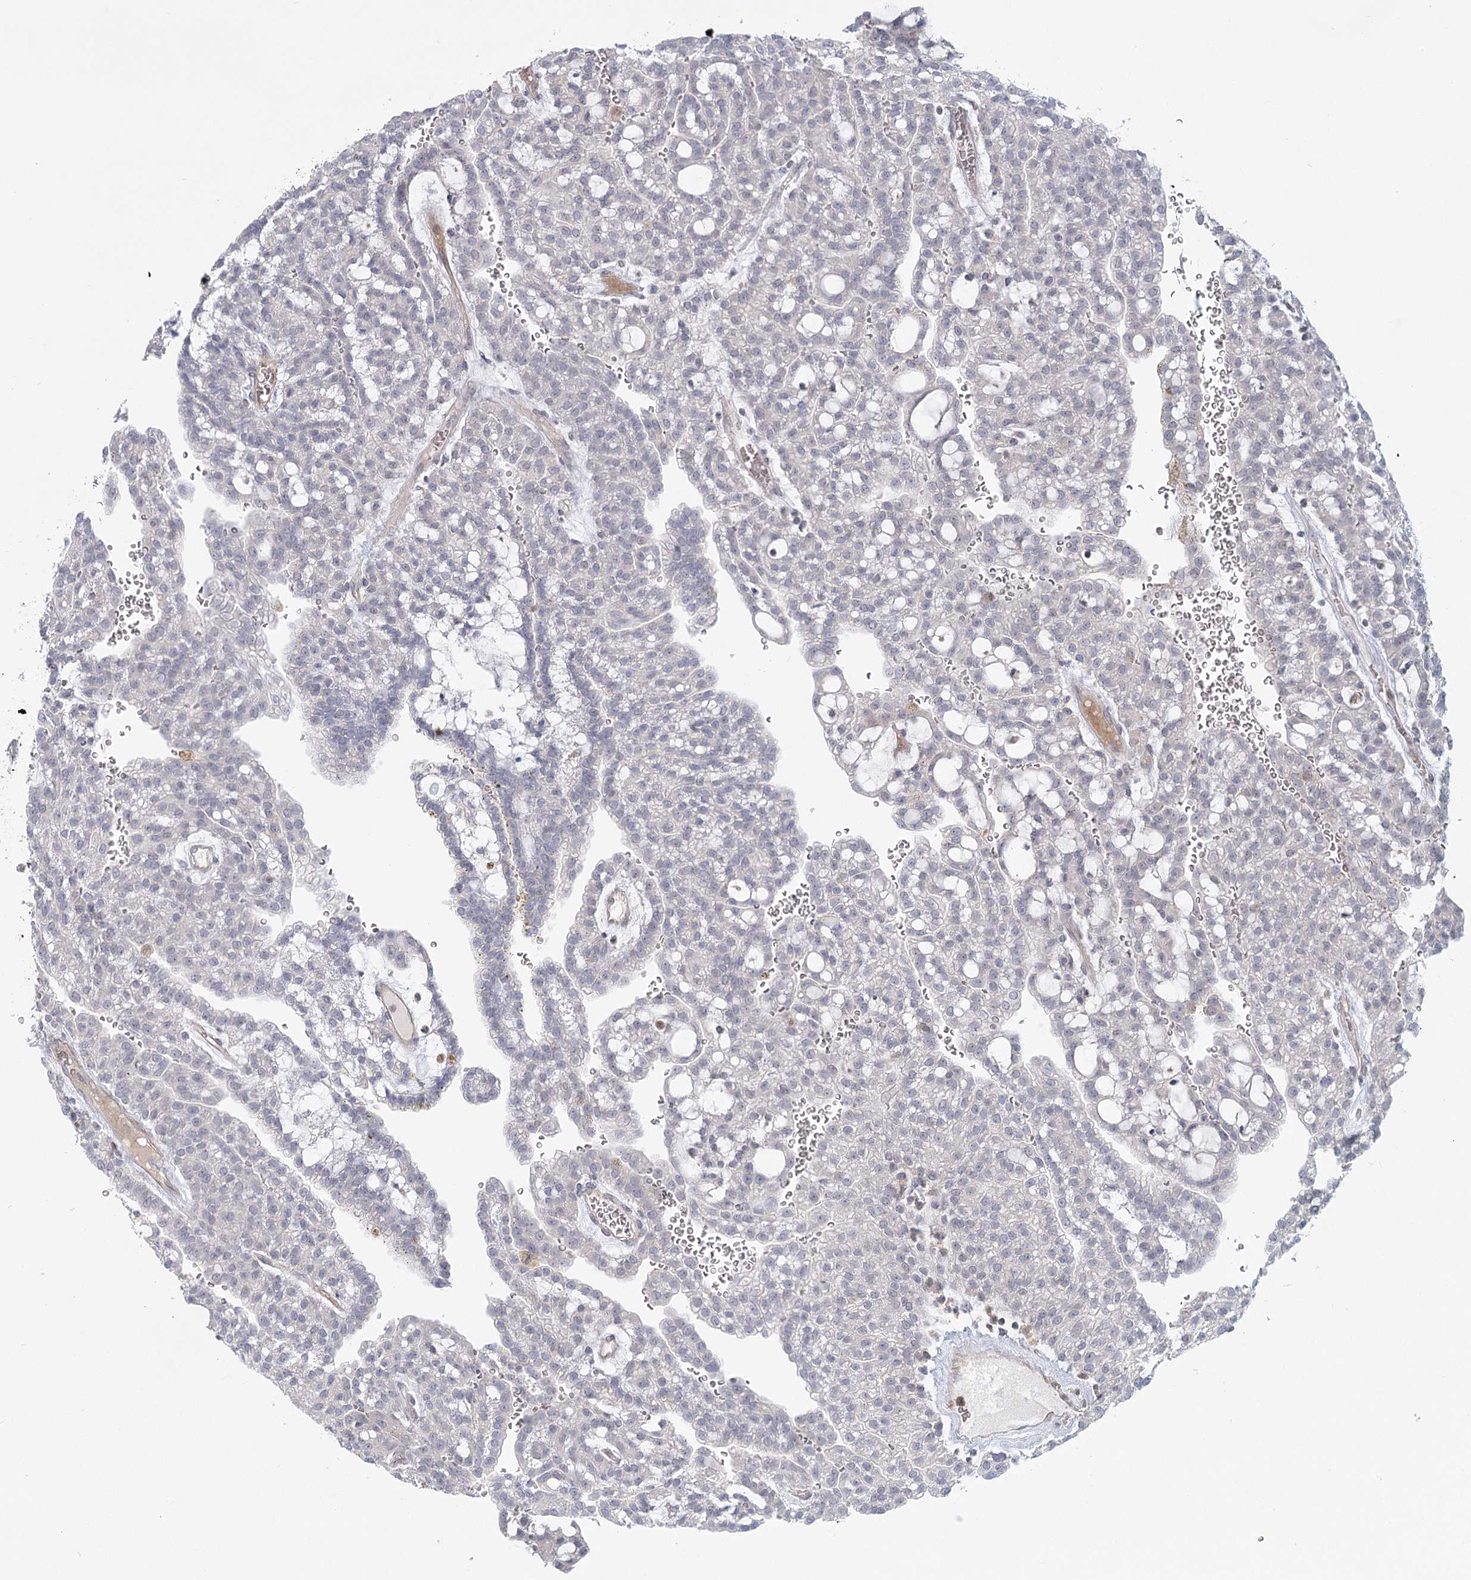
{"staining": {"intensity": "negative", "quantity": "none", "location": "none"}, "tissue": "renal cancer", "cell_type": "Tumor cells", "image_type": "cancer", "snomed": [{"axis": "morphology", "description": "Adenocarcinoma, NOS"}, {"axis": "topography", "description": "Kidney"}], "caption": "DAB immunohistochemical staining of human renal cancer displays no significant expression in tumor cells.", "gene": "USP11", "patient": {"sex": "male", "age": 63}}